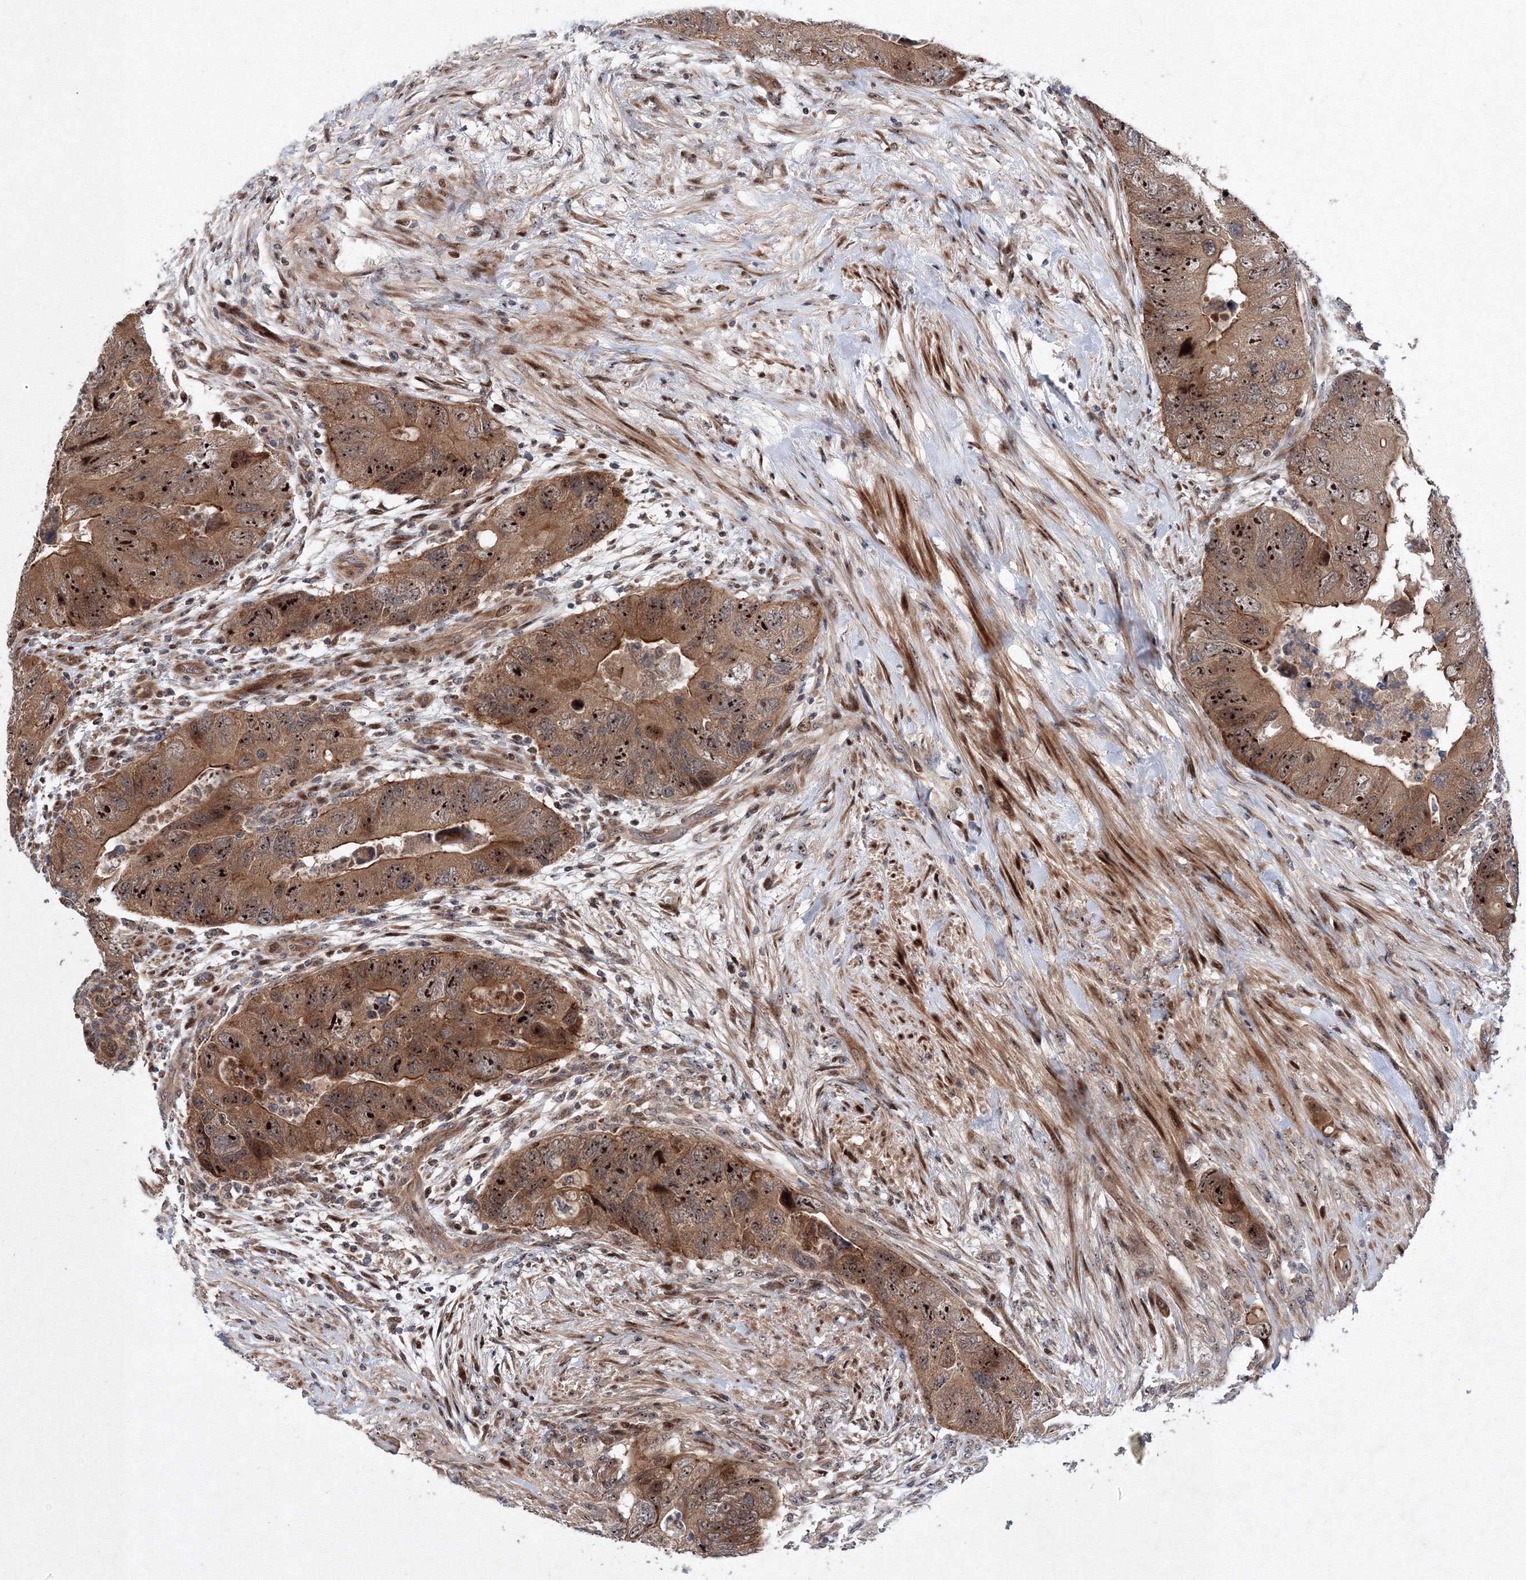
{"staining": {"intensity": "strong", "quantity": ">75%", "location": "cytoplasmic/membranous,nuclear"}, "tissue": "colorectal cancer", "cell_type": "Tumor cells", "image_type": "cancer", "snomed": [{"axis": "morphology", "description": "Adenocarcinoma, NOS"}, {"axis": "topography", "description": "Rectum"}], "caption": "Tumor cells exhibit high levels of strong cytoplasmic/membranous and nuclear staining in about >75% of cells in human adenocarcinoma (colorectal). Nuclei are stained in blue.", "gene": "ANKAR", "patient": {"sex": "male", "age": 63}}